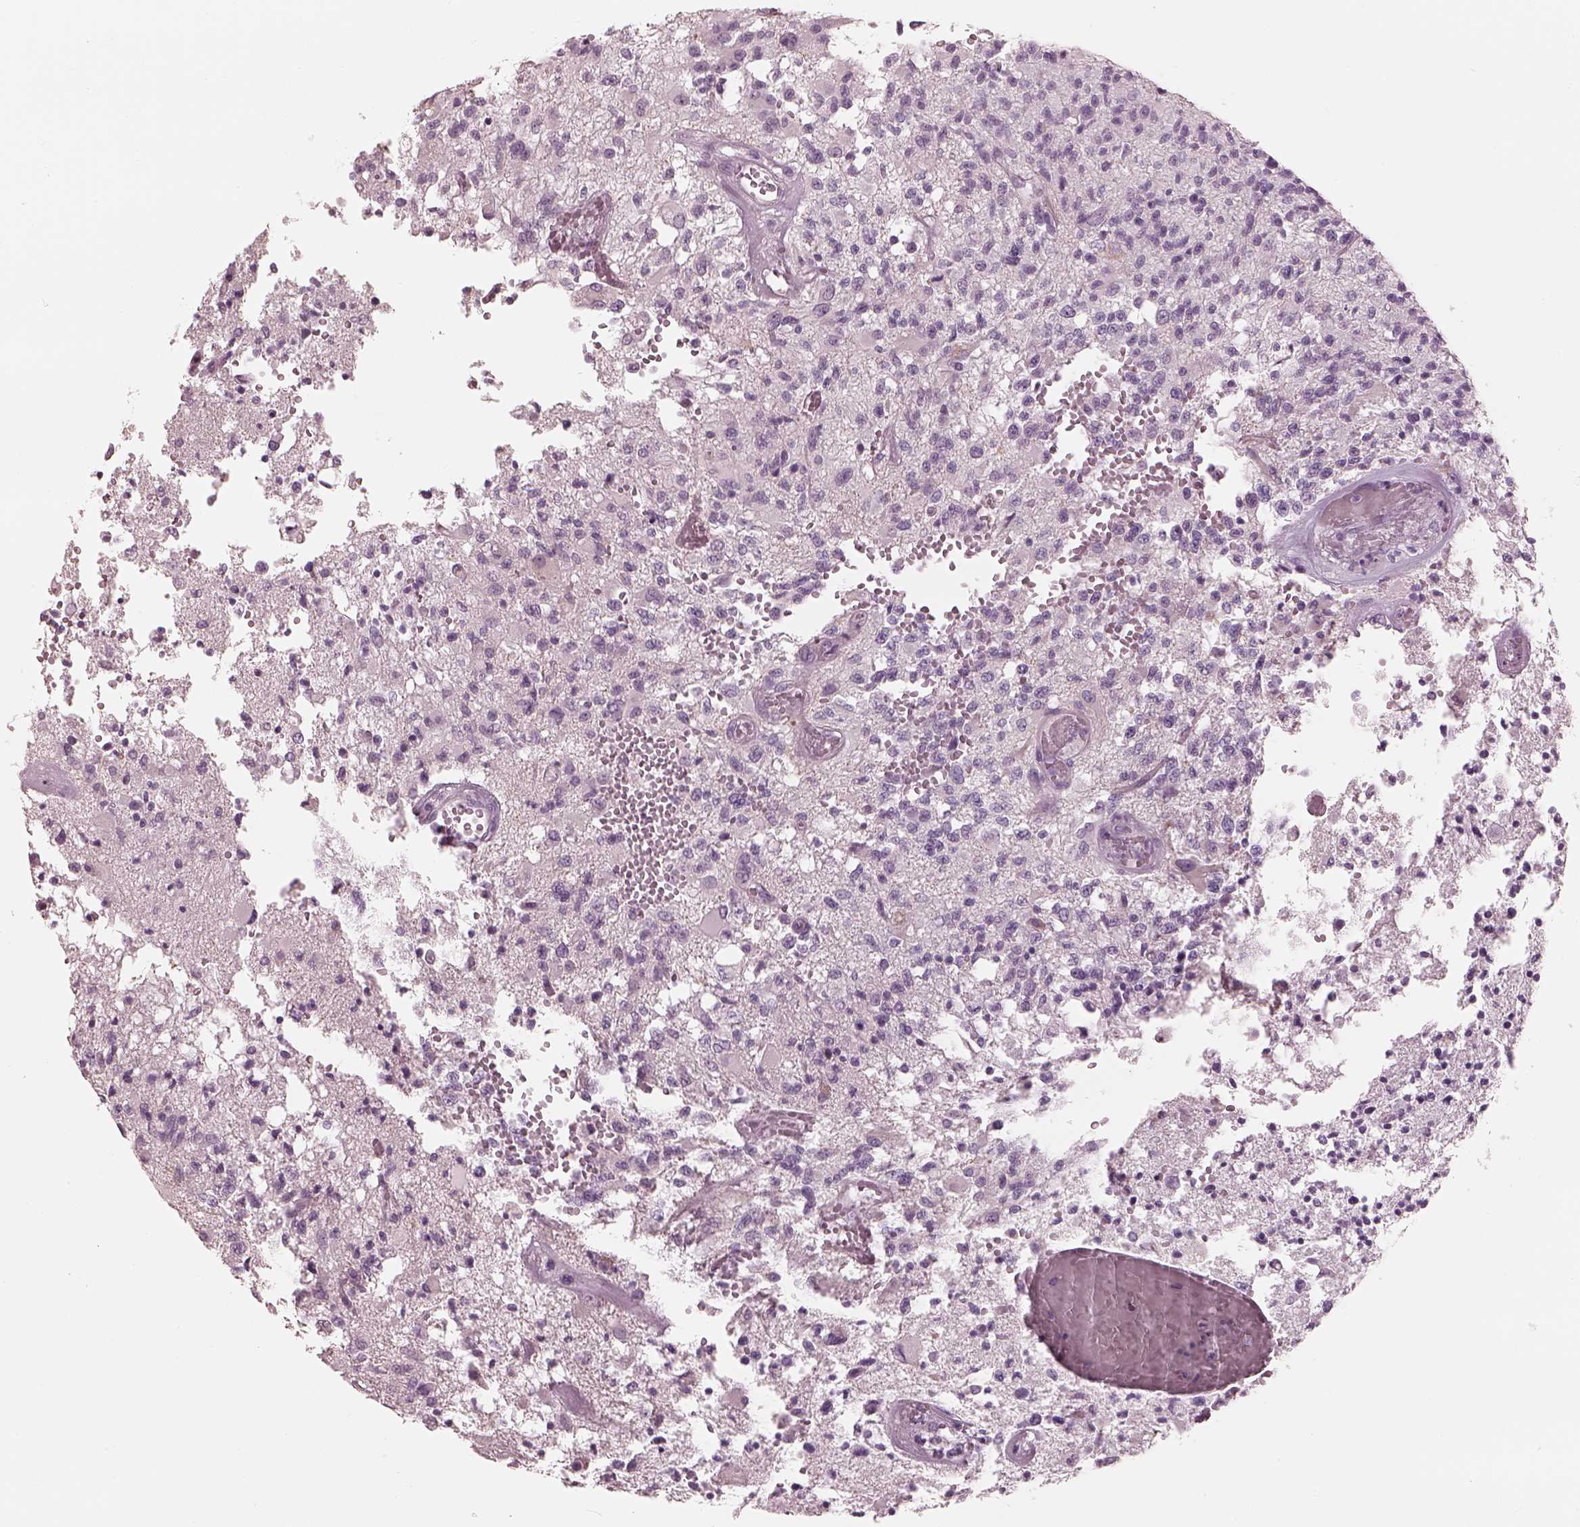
{"staining": {"intensity": "negative", "quantity": "none", "location": "none"}, "tissue": "glioma", "cell_type": "Tumor cells", "image_type": "cancer", "snomed": [{"axis": "morphology", "description": "Glioma, malignant, High grade"}, {"axis": "topography", "description": "Brain"}], "caption": "A high-resolution photomicrograph shows immunohistochemistry (IHC) staining of malignant high-grade glioma, which shows no significant staining in tumor cells.", "gene": "RSPH9", "patient": {"sex": "female", "age": 63}}